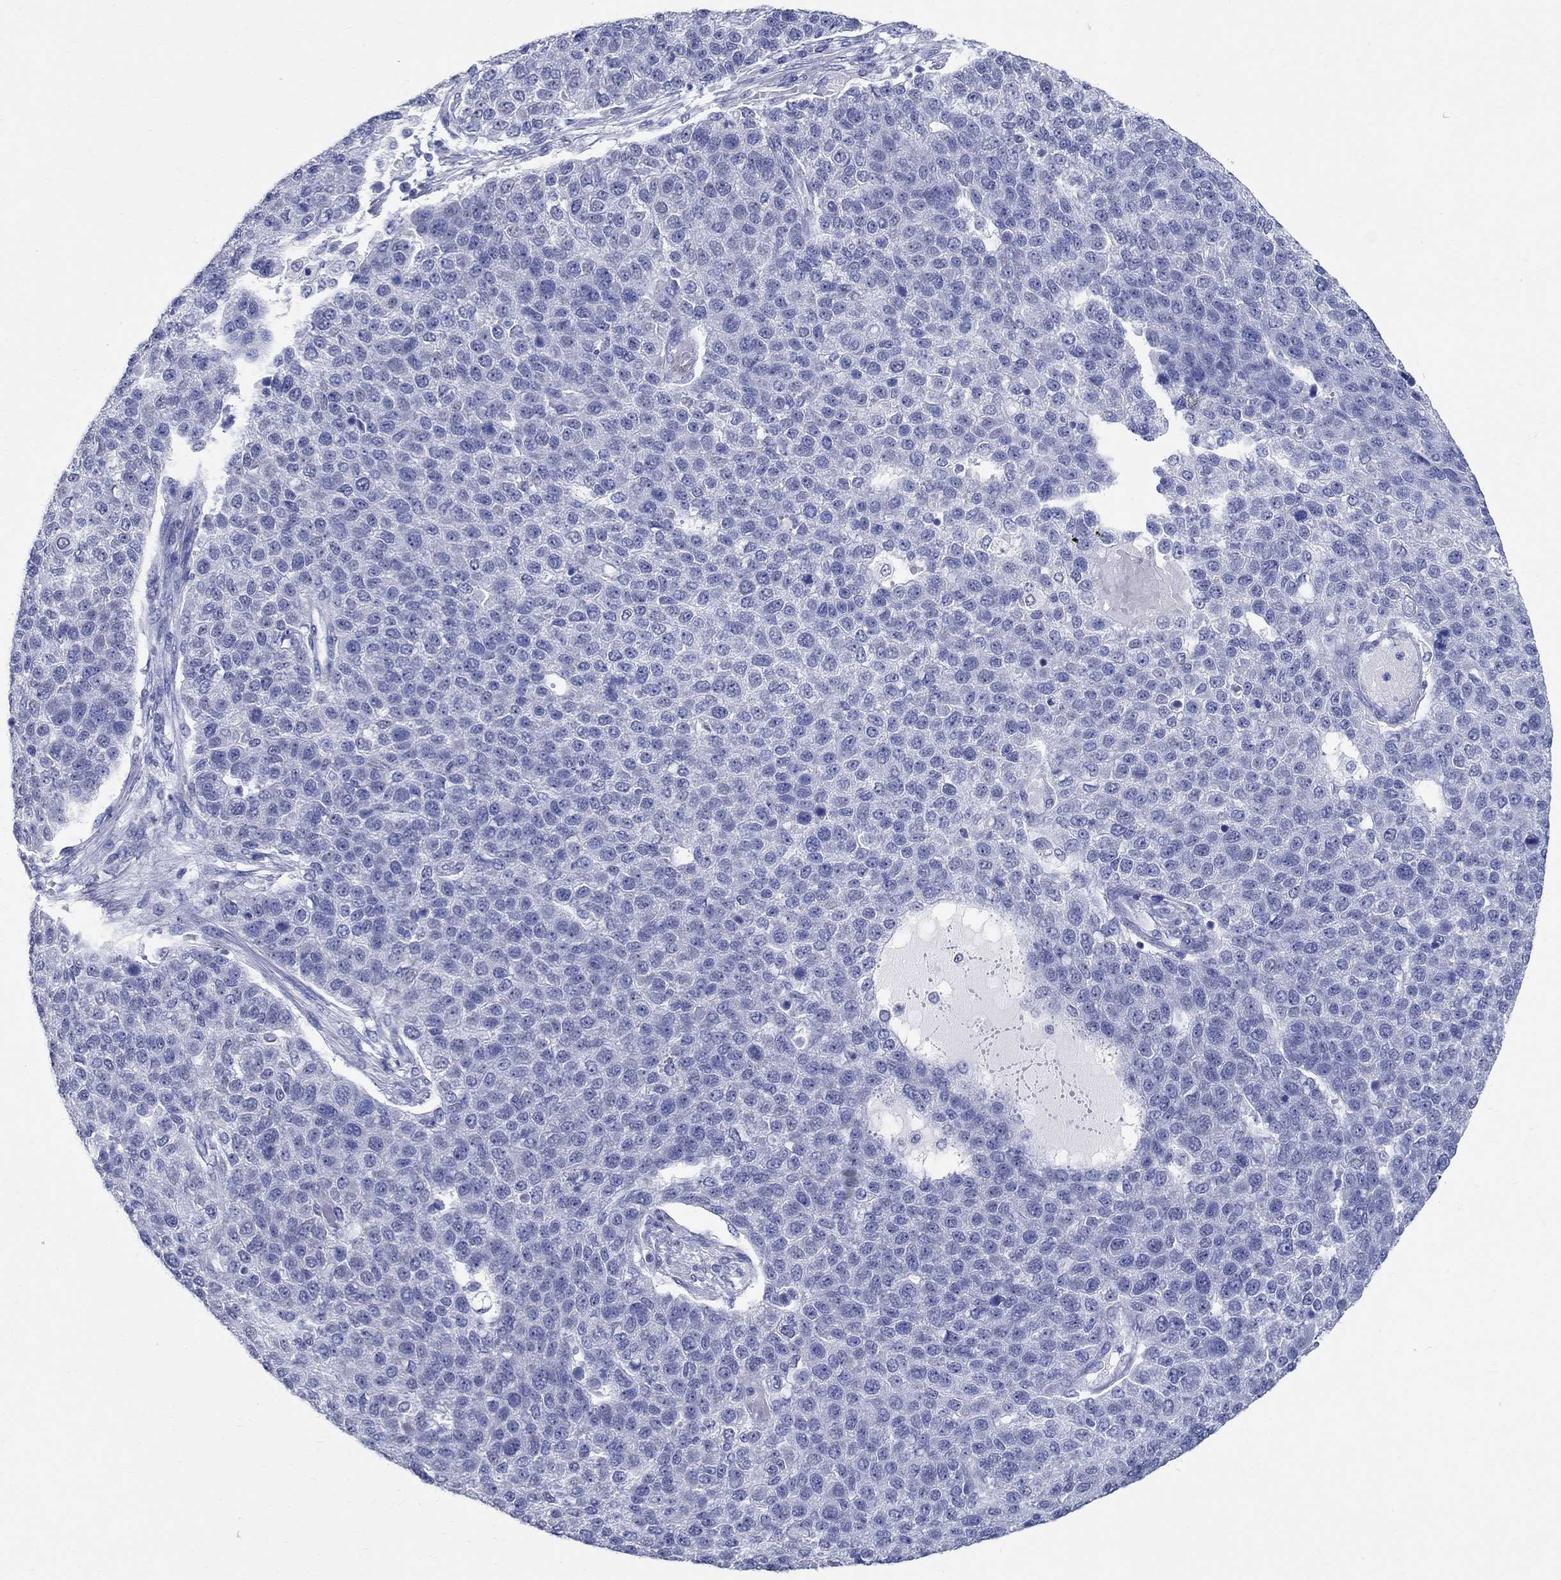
{"staining": {"intensity": "negative", "quantity": "none", "location": "none"}, "tissue": "pancreatic cancer", "cell_type": "Tumor cells", "image_type": "cancer", "snomed": [{"axis": "morphology", "description": "Adenocarcinoma, NOS"}, {"axis": "topography", "description": "Pancreas"}], "caption": "DAB immunohistochemical staining of pancreatic cancer (adenocarcinoma) reveals no significant positivity in tumor cells.", "gene": "TSPAN16", "patient": {"sex": "female", "age": 61}}